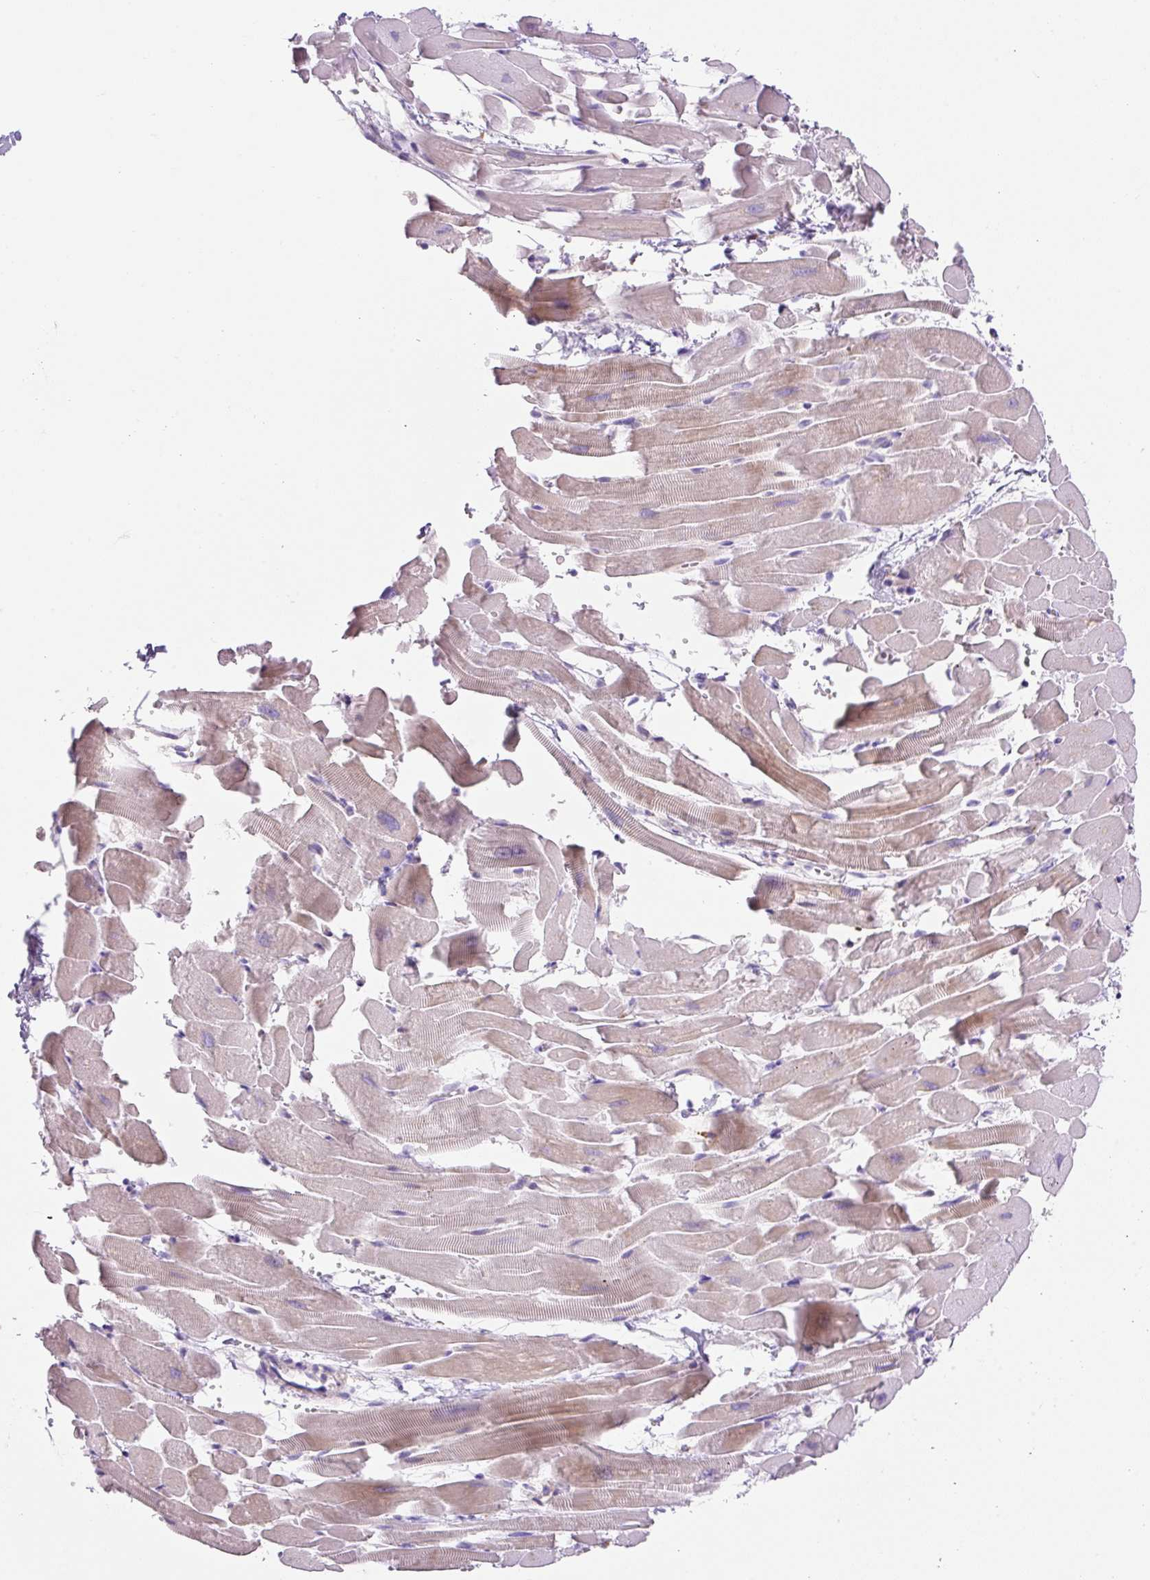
{"staining": {"intensity": "weak", "quantity": "<25%", "location": "cytoplasmic/membranous"}, "tissue": "heart muscle", "cell_type": "Cardiomyocytes", "image_type": "normal", "snomed": [{"axis": "morphology", "description": "Normal tissue, NOS"}, {"axis": "topography", "description": "Heart"}], "caption": "There is no significant staining in cardiomyocytes of heart muscle.", "gene": "TDRD15", "patient": {"sex": "male", "age": 37}}